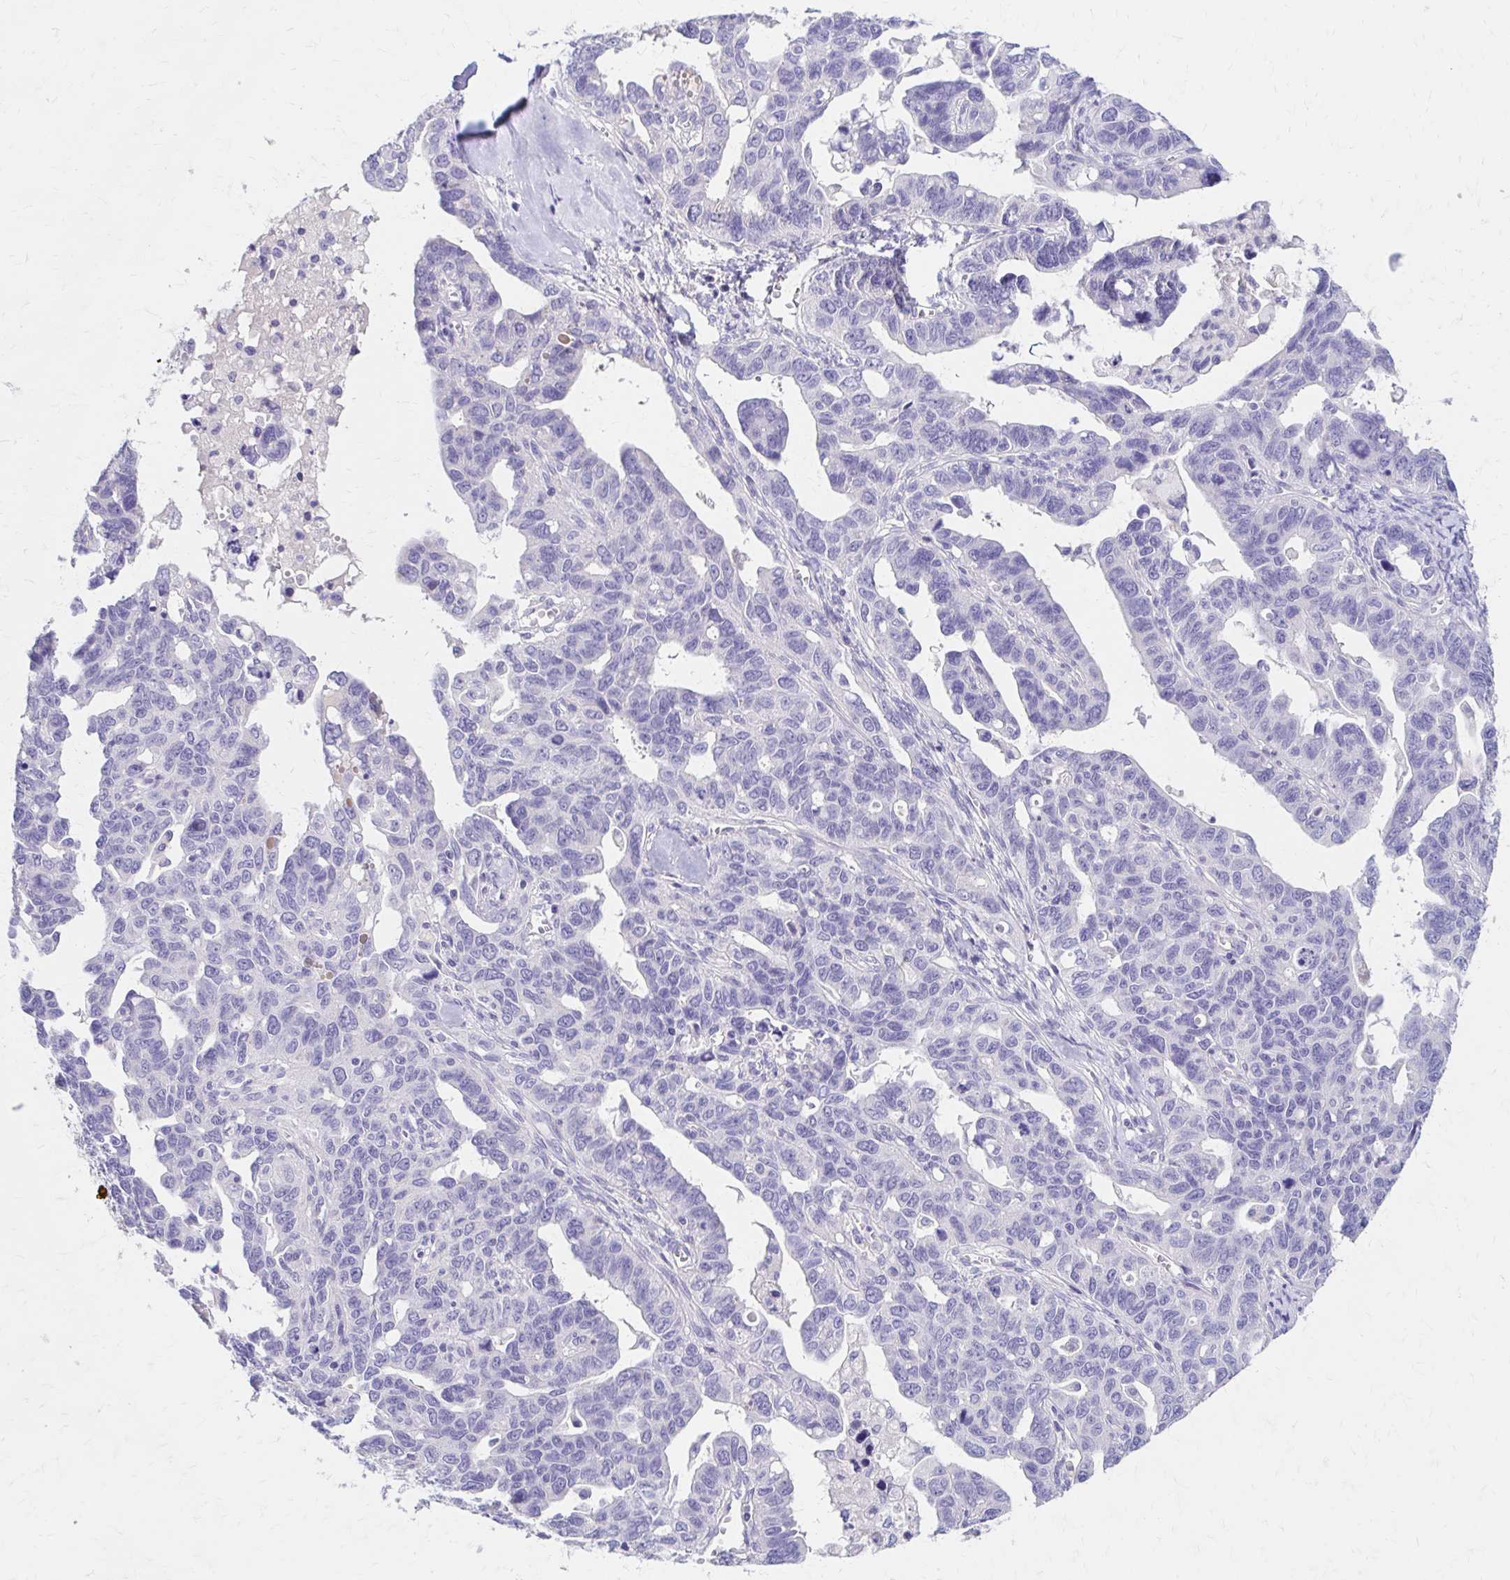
{"staining": {"intensity": "negative", "quantity": "none", "location": "none"}, "tissue": "ovarian cancer", "cell_type": "Tumor cells", "image_type": "cancer", "snomed": [{"axis": "morphology", "description": "Cystadenocarcinoma, serous, NOS"}, {"axis": "topography", "description": "Ovary"}], "caption": "Tumor cells are negative for protein expression in human serous cystadenocarcinoma (ovarian).", "gene": "AZGP1", "patient": {"sex": "female", "age": 69}}